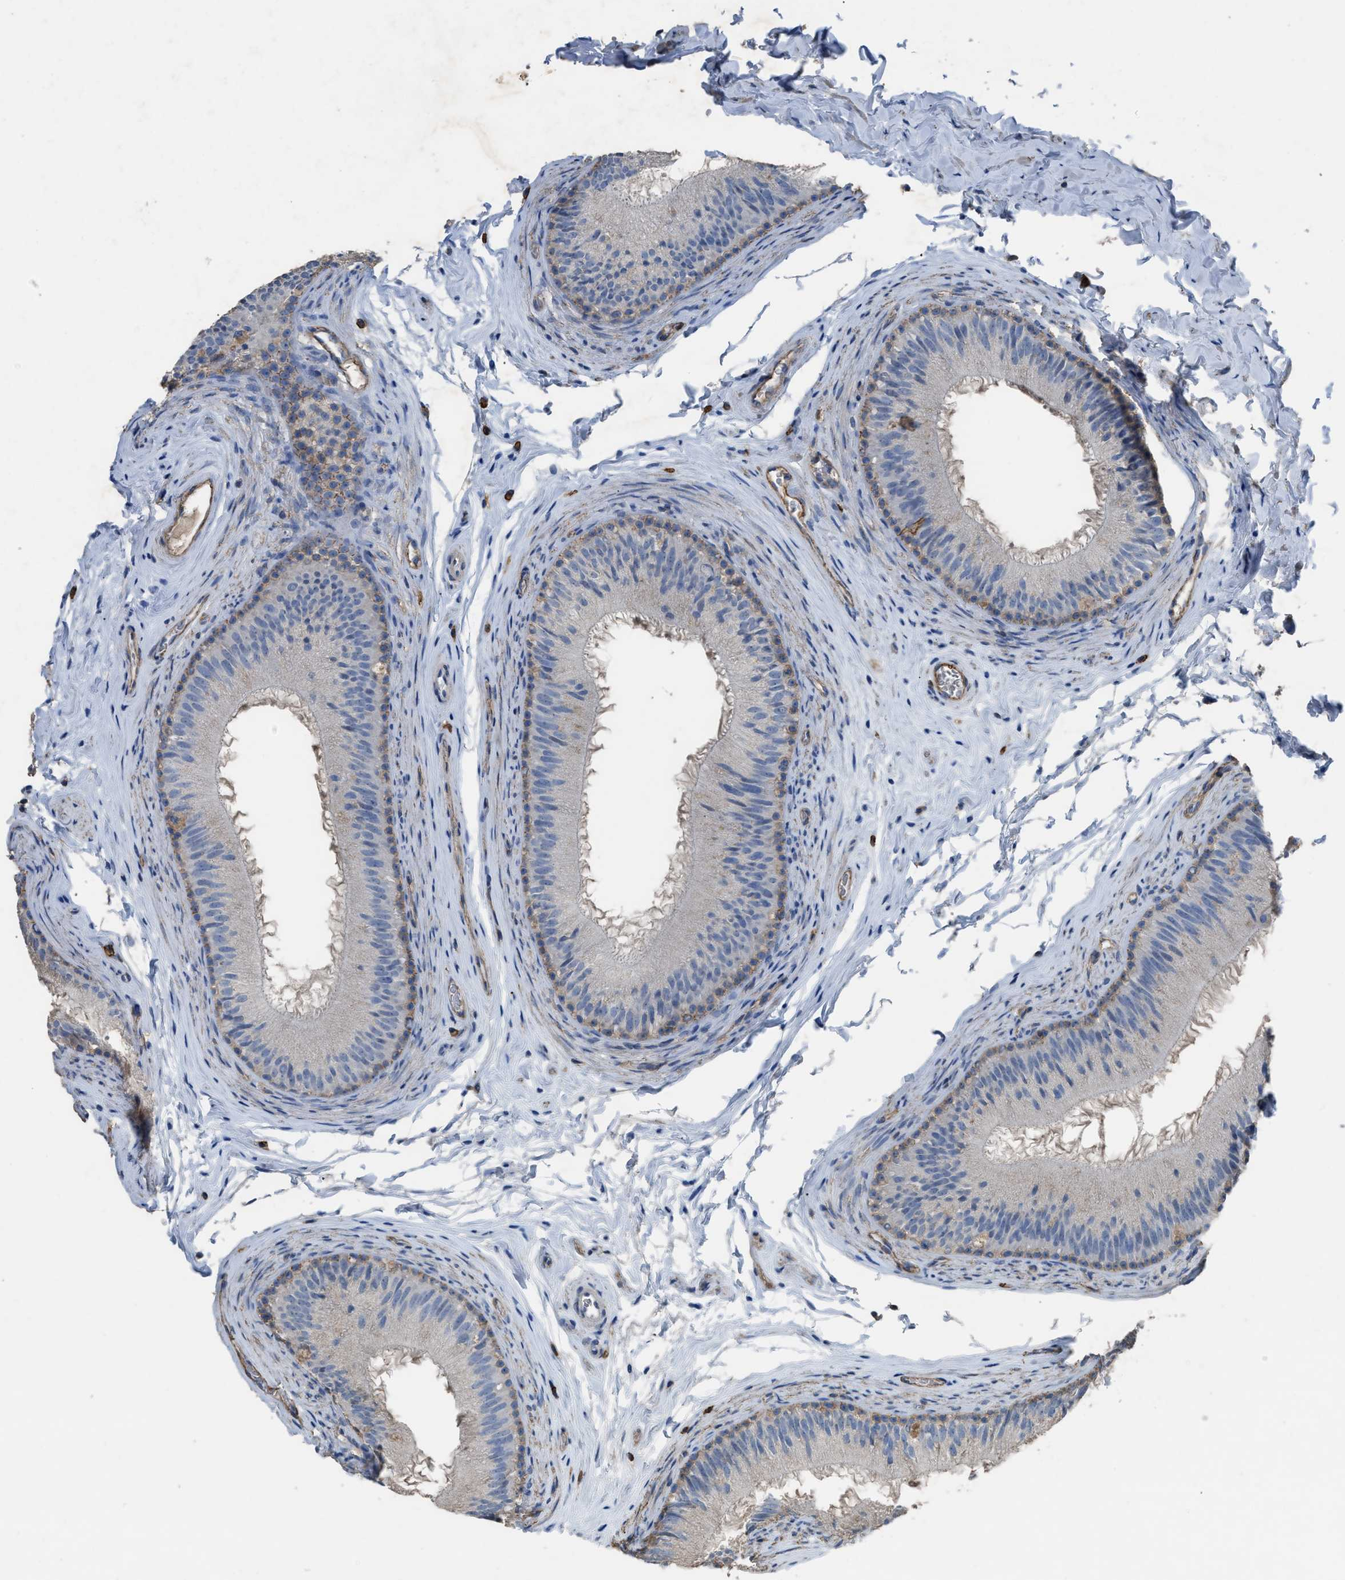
{"staining": {"intensity": "weak", "quantity": "<25%", "location": "cytoplasmic/membranous"}, "tissue": "epididymis", "cell_type": "Glandular cells", "image_type": "normal", "snomed": [{"axis": "morphology", "description": "Normal tissue, NOS"}, {"axis": "topography", "description": "Testis"}, {"axis": "topography", "description": "Epididymis"}], "caption": "Glandular cells are negative for brown protein staining in unremarkable epididymis. (DAB immunohistochemistry visualized using brightfield microscopy, high magnification).", "gene": "OR51E1", "patient": {"sex": "male", "age": 36}}